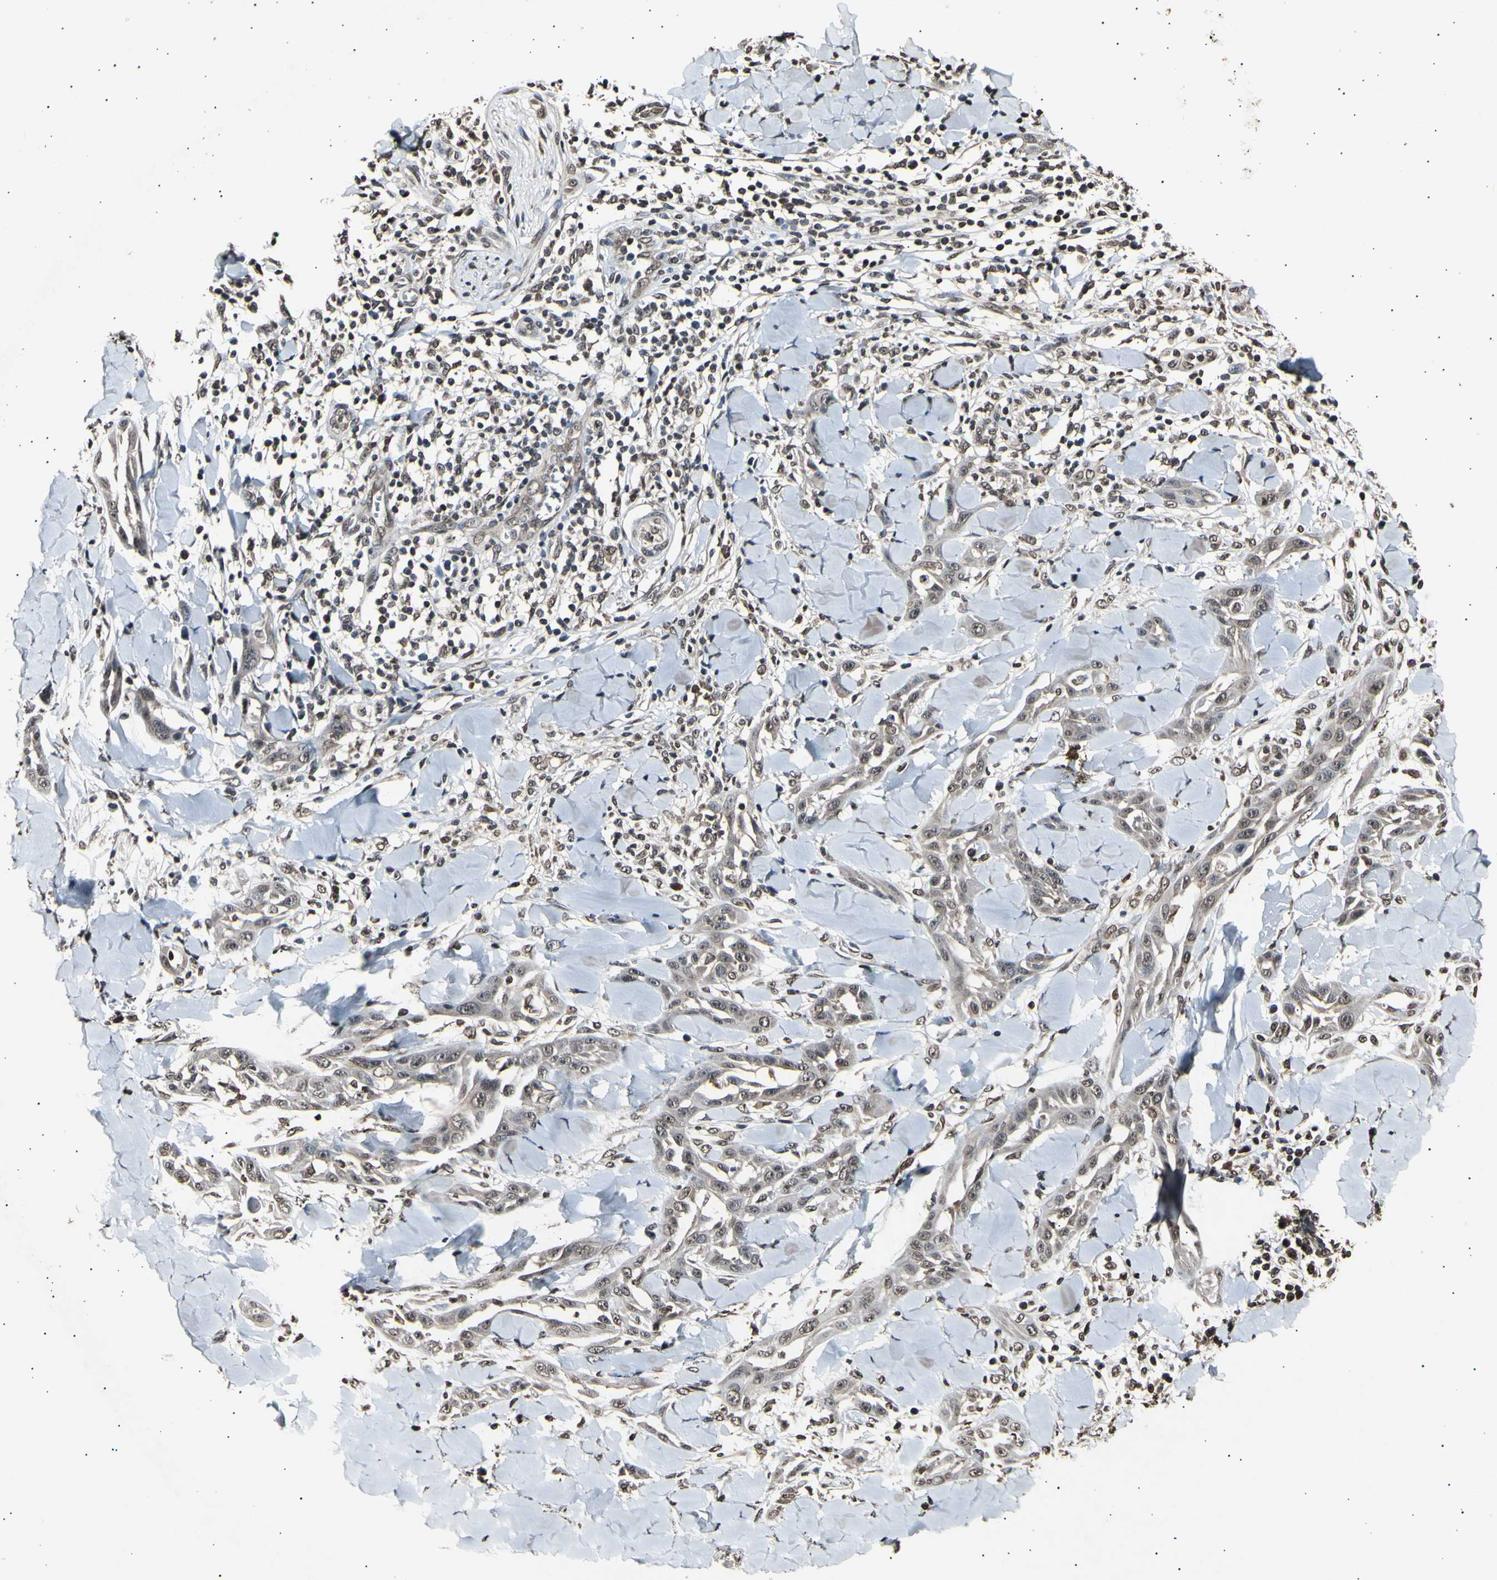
{"staining": {"intensity": "moderate", "quantity": ">75%", "location": "cytoplasmic/membranous,nuclear"}, "tissue": "skin cancer", "cell_type": "Tumor cells", "image_type": "cancer", "snomed": [{"axis": "morphology", "description": "Squamous cell carcinoma, NOS"}, {"axis": "topography", "description": "Skin"}], "caption": "Immunohistochemistry (IHC) (DAB (3,3'-diaminobenzidine)) staining of human squamous cell carcinoma (skin) reveals moderate cytoplasmic/membranous and nuclear protein positivity in approximately >75% of tumor cells.", "gene": "ANAPC7", "patient": {"sex": "male", "age": 24}}